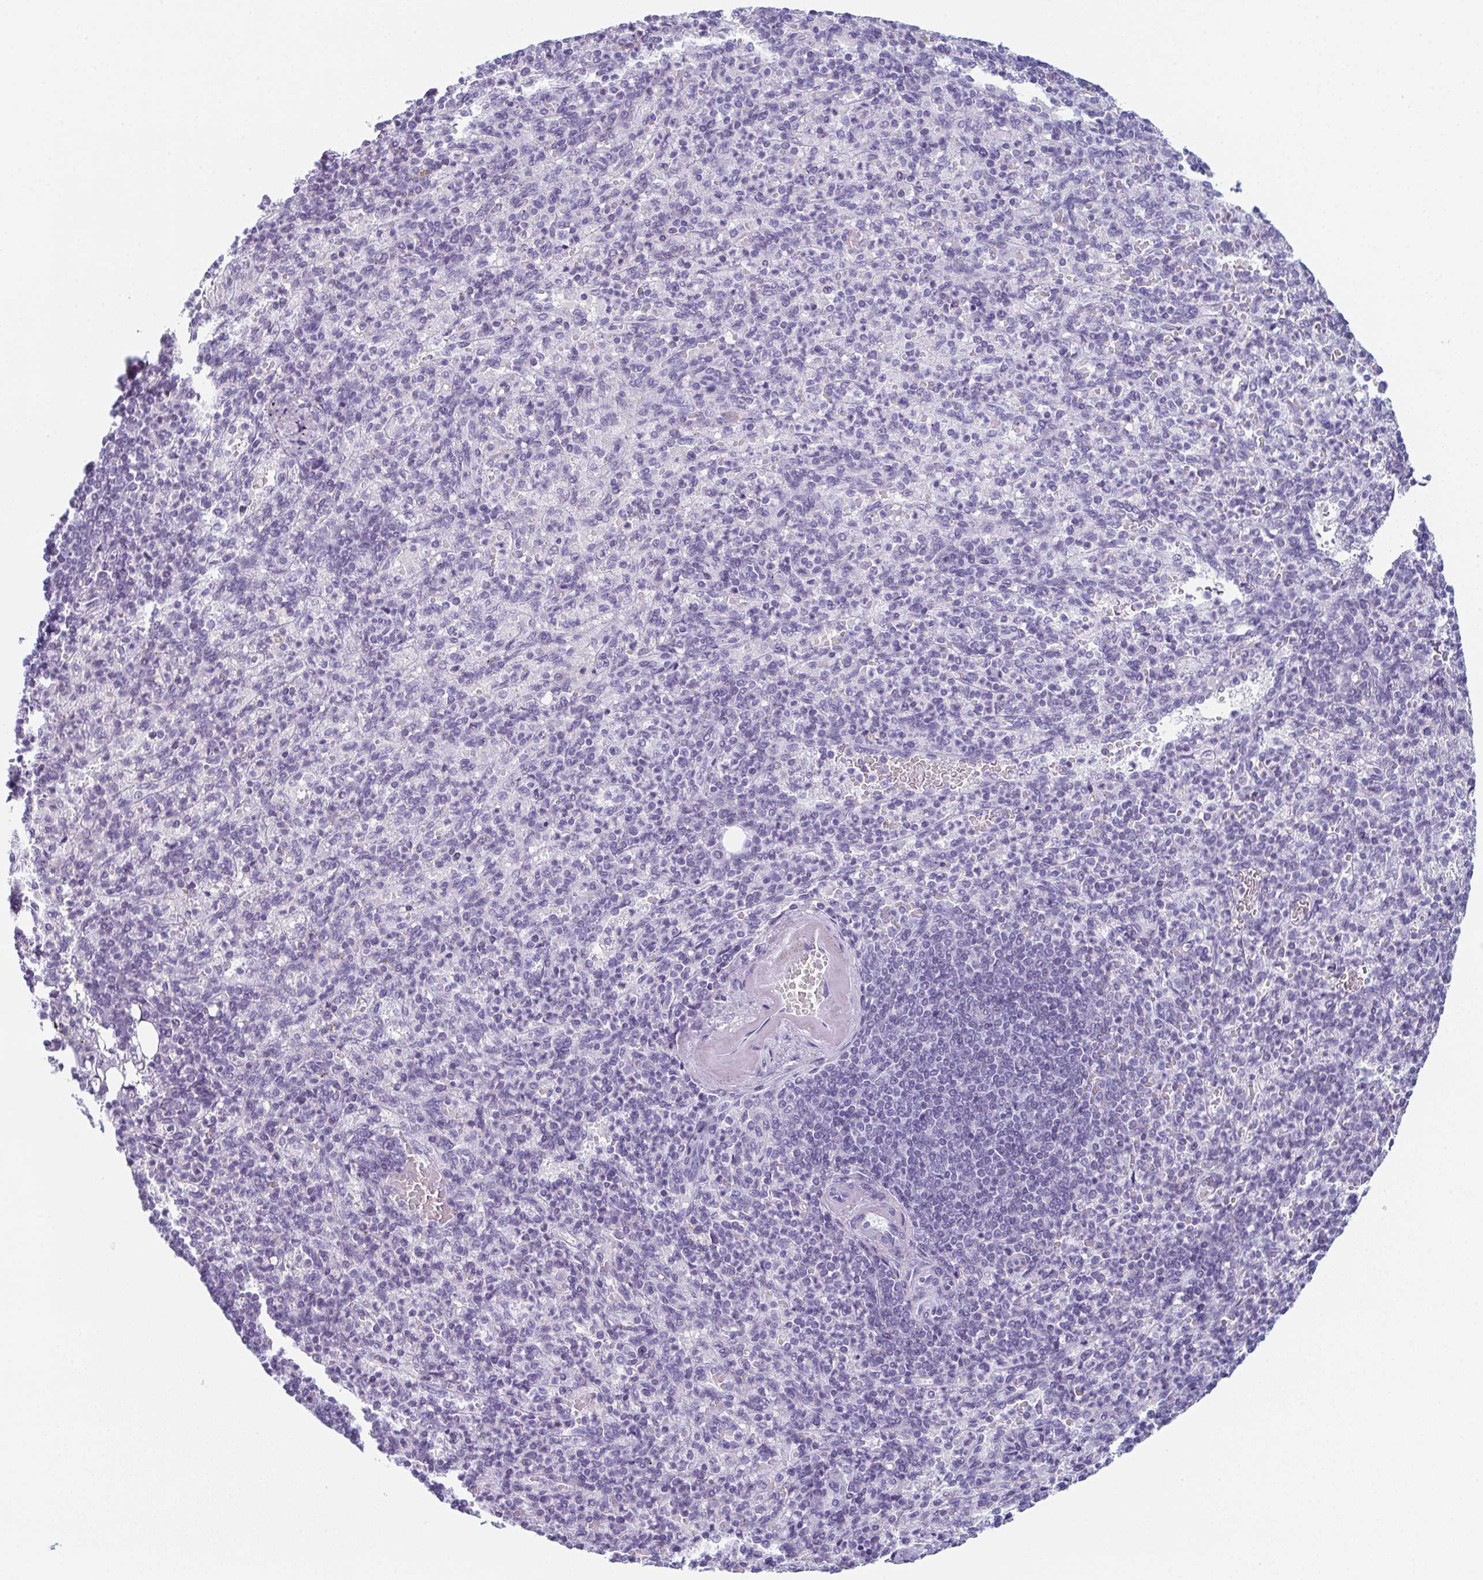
{"staining": {"intensity": "negative", "quantity": "none", "location": "none"}, "tissue": "spleen", "cell_type": "Cells in red pulp", "image_type": "normal", "snomed": [{"axis": "morphology", "description": "Normal tissue, NOS"}, {"axis": "topography", "description": "Spleen"}], "caption": "Photomicrograph shows no significant protein staining in cells in red pulp of normal spleen.", "gene": "ENKUR", "patient": {"sex": "female", "age": 74}}